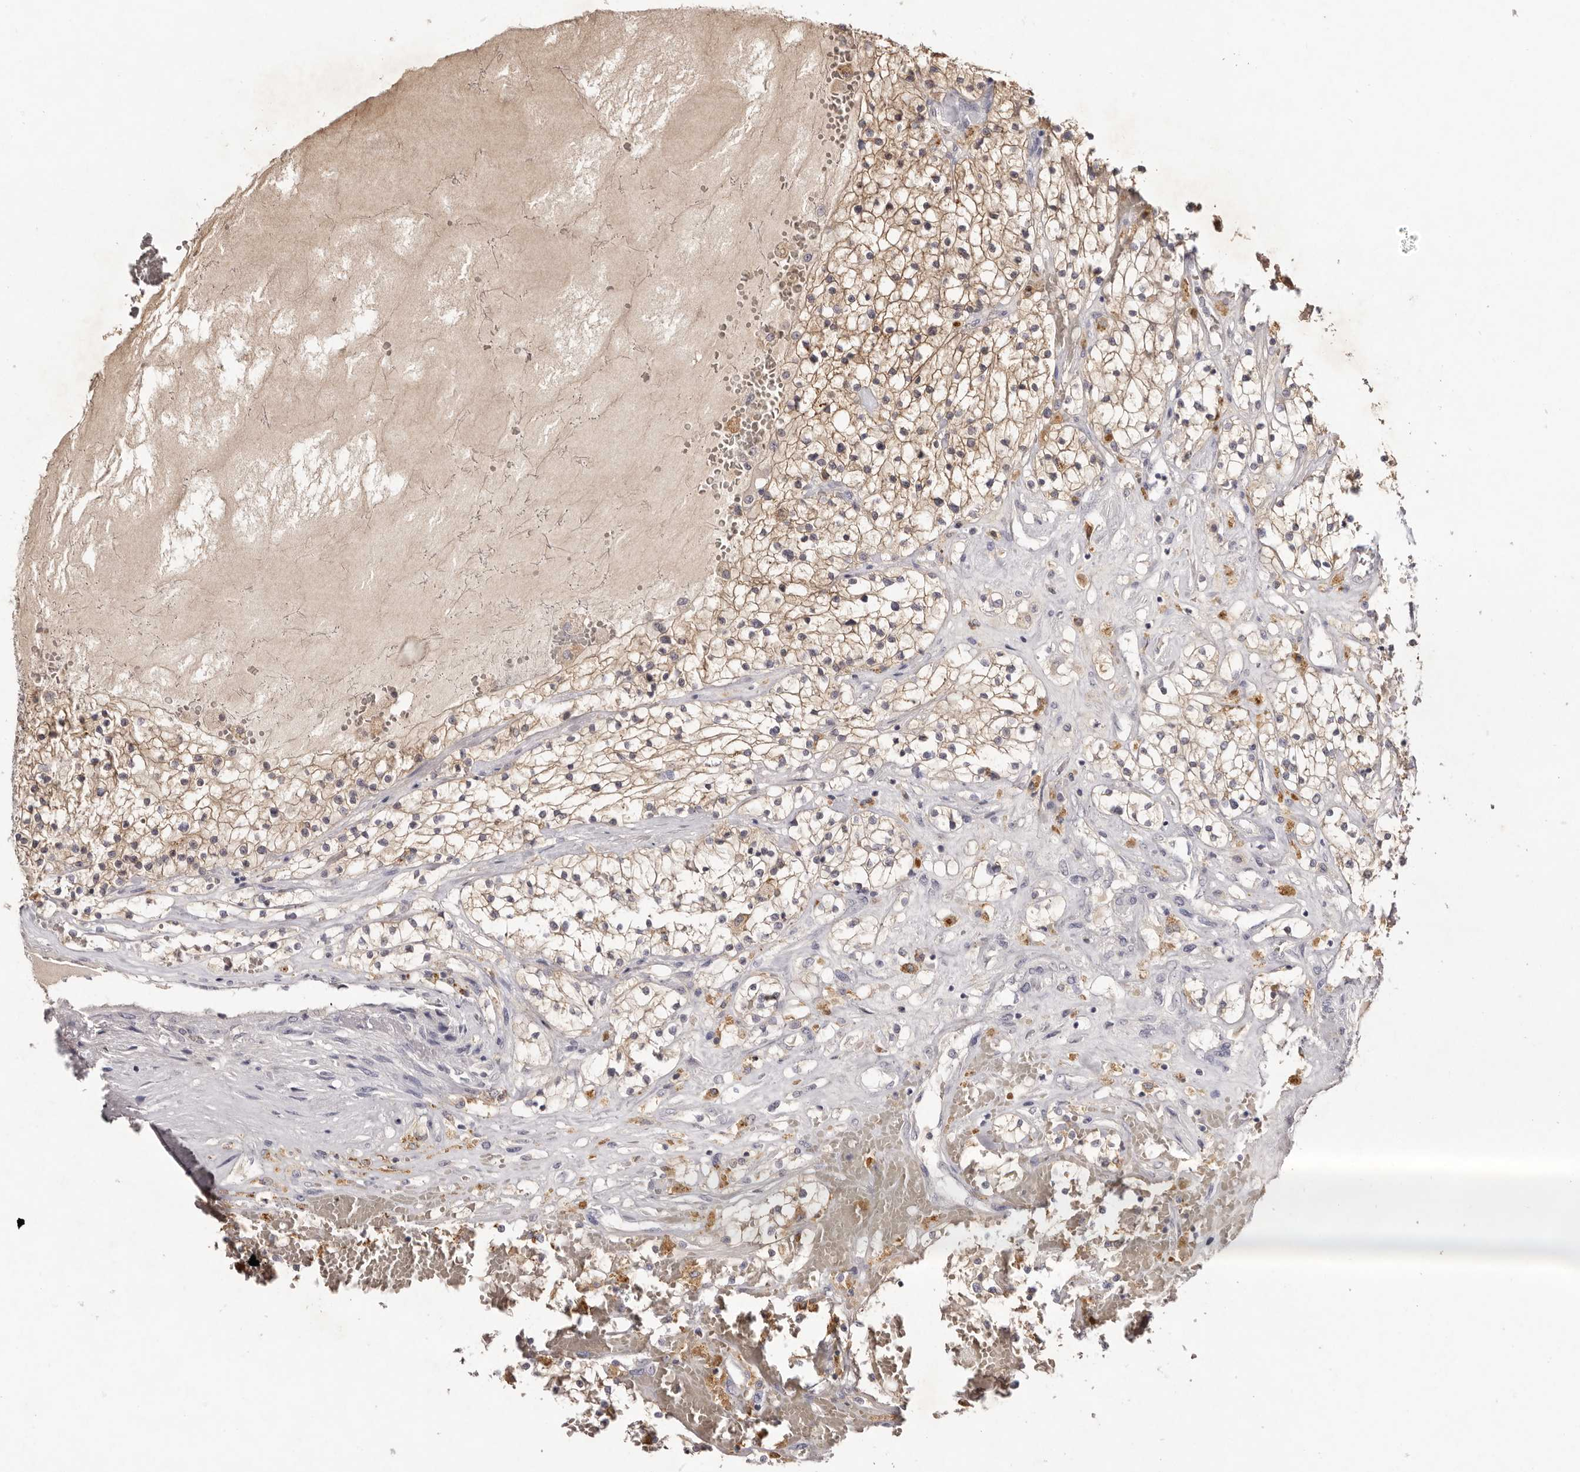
{"staining": {"intensity": "moderate", "quantity": ">75%", "location": "cytoplasmic/membranous"}, "tissue": "renal cancer", "cell_type": "Tumor cells", "image_type": "cancer", "snomed": [{"axis": "morphology", "description": "Normal tissue, NOS"}, {"axis": "morphology", "description": "Adenocarcinoma, NOS"}, {"axis": "topography", "description": "Kidney"}], "caption": "Immunohistochemical staining of adenocarcinoma (renal) displays moderate cytoplasmic/membranous protein positivity in approximately >75% of tumor cells.", "gene": "SCUBE2", "patient": {"sex": "male", "age": 68}}